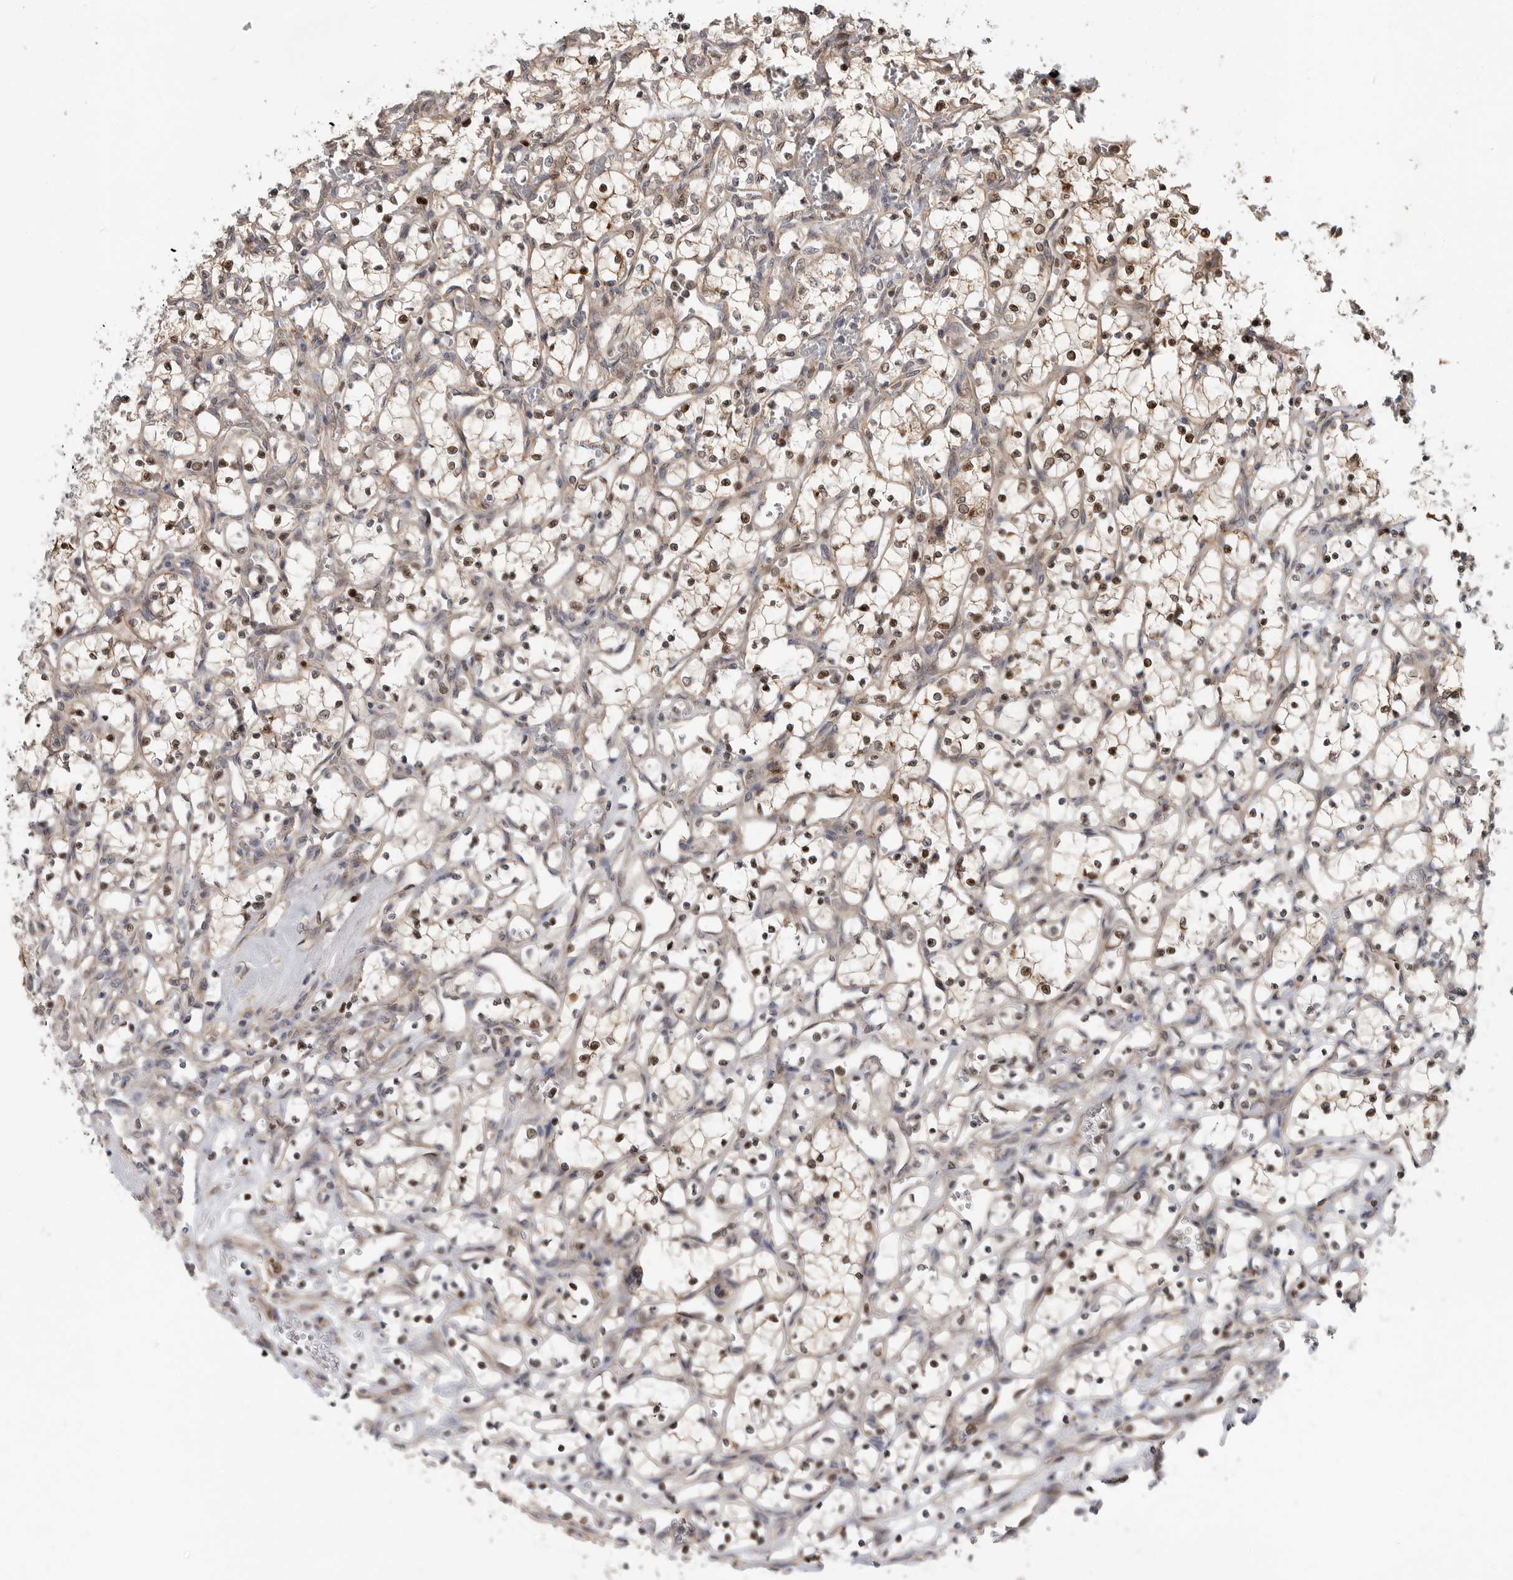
{"staining": {"intensity": "moderate", "quantity": "25%-75%", "location": "cytoplasmic/membranous,nuclear"}, "tissue": "renal cancer", "cell_type": "Tumor cells", "image_type": "cancer", "snomed": [{"axis": "morphology", "description": "Adenocarcinoma, NOS"}, {"axis": "topography", "description": "Kidney"}], "caption": "This is a histology image of IHC staining of adenocarcinoma (renal), which shows moderate expression in the cytoplasmic/membranous and nuclear of tumor cells.", "gene": "STRAP", "patient": {"sex": "female", "age": 69}}